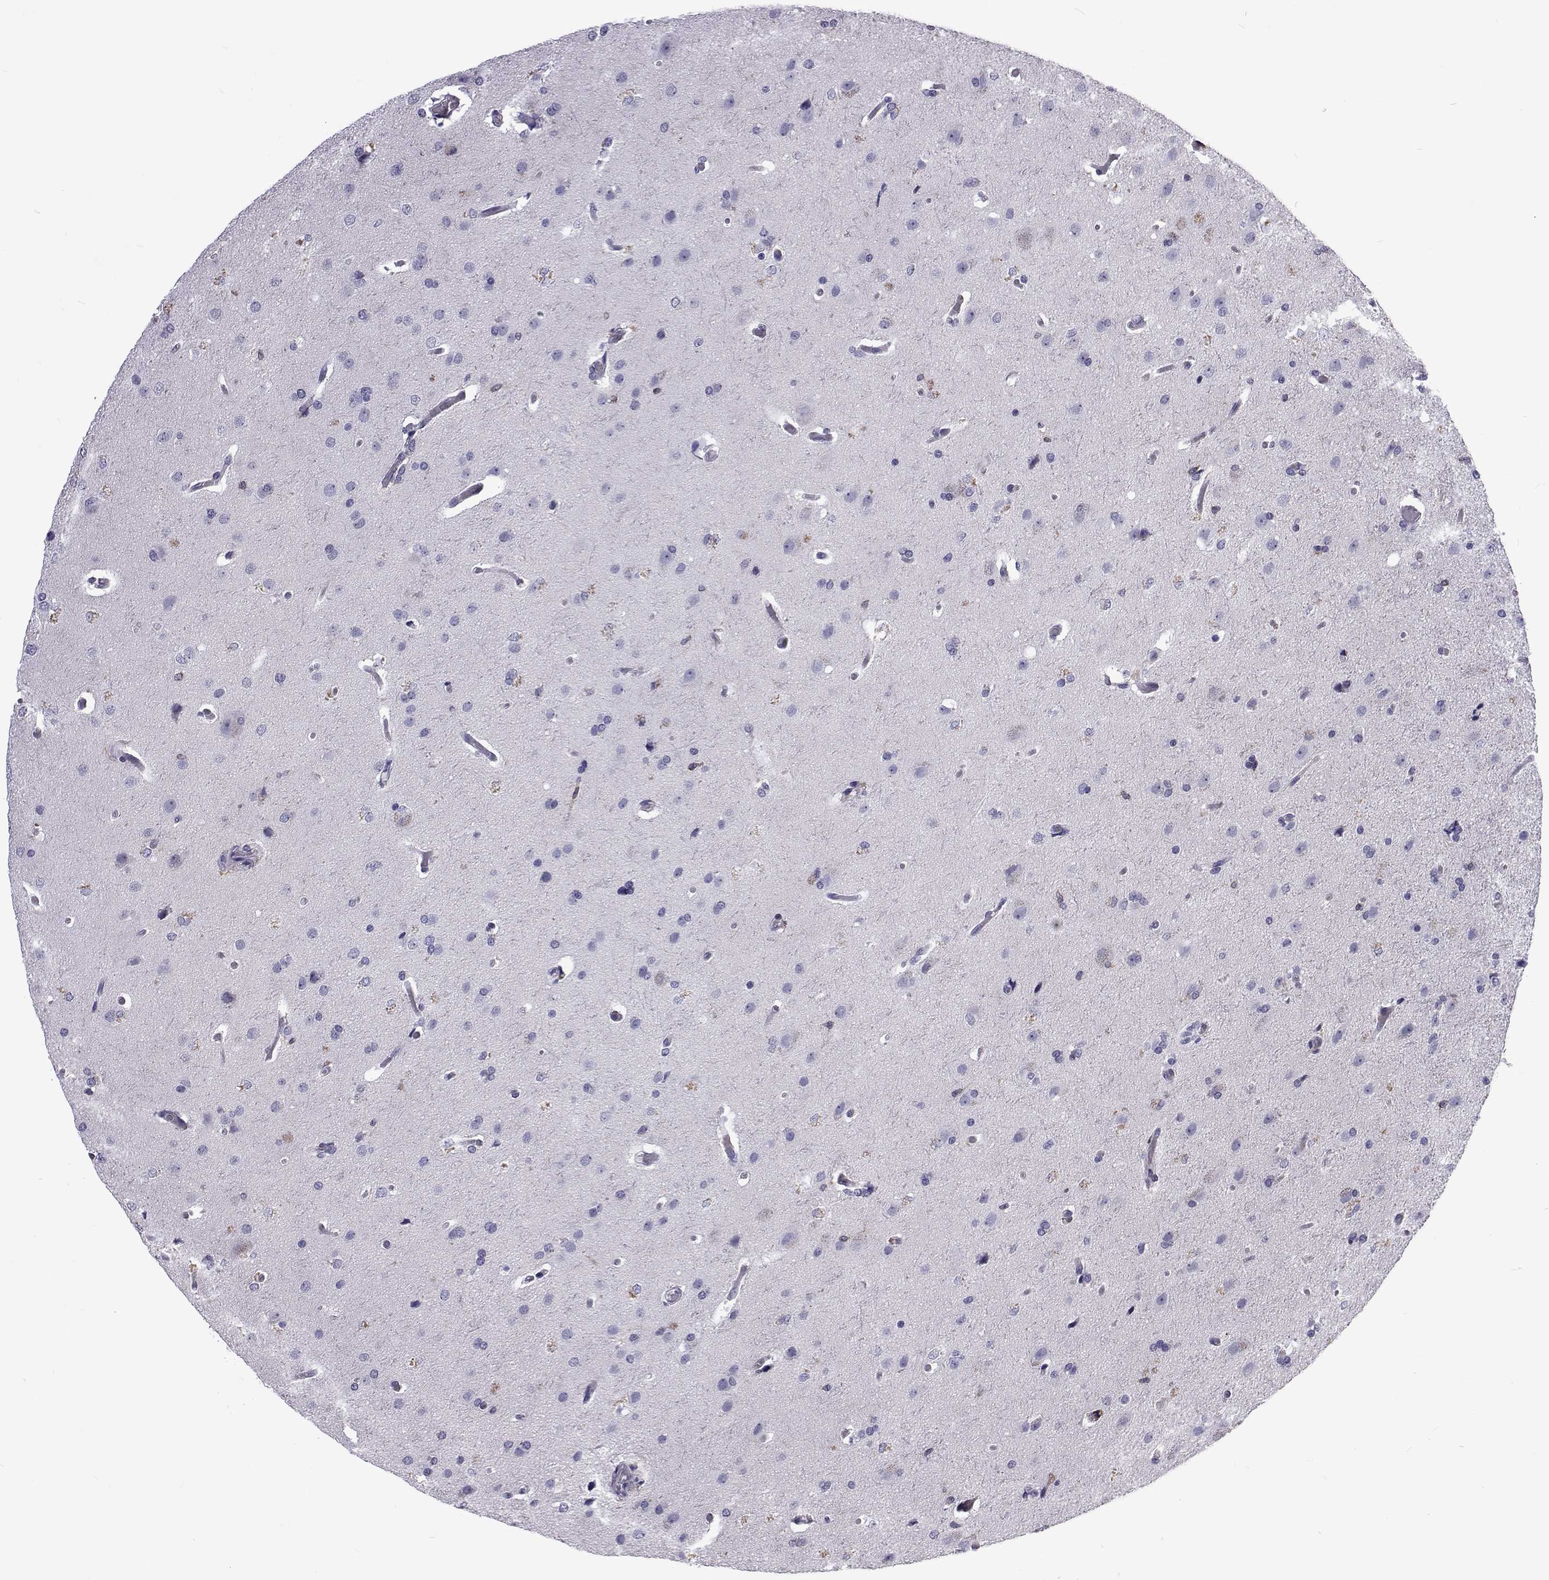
{"staining": {"intensity": "negative", "quantity": "none", "location": "none"}, "tissue": "glioma", "cell_type": "Tumor cells", "image_type": "cancer", "snomed": [{"axis": "morphology", "description": "Glioma, malignant, High grade"}, {"axis": "topography", "description": "Brain"}], "caption": "Immunohistochemistry histopathology image of malignant glioma (high-grade) stained for a protein (brown), which exhibits no positivity in tumor cells. (DAB immunohistochemistry with hematoxylin counter stain).", "gene": "TCF15", "patient": {"sex": "male", "age": 68}}